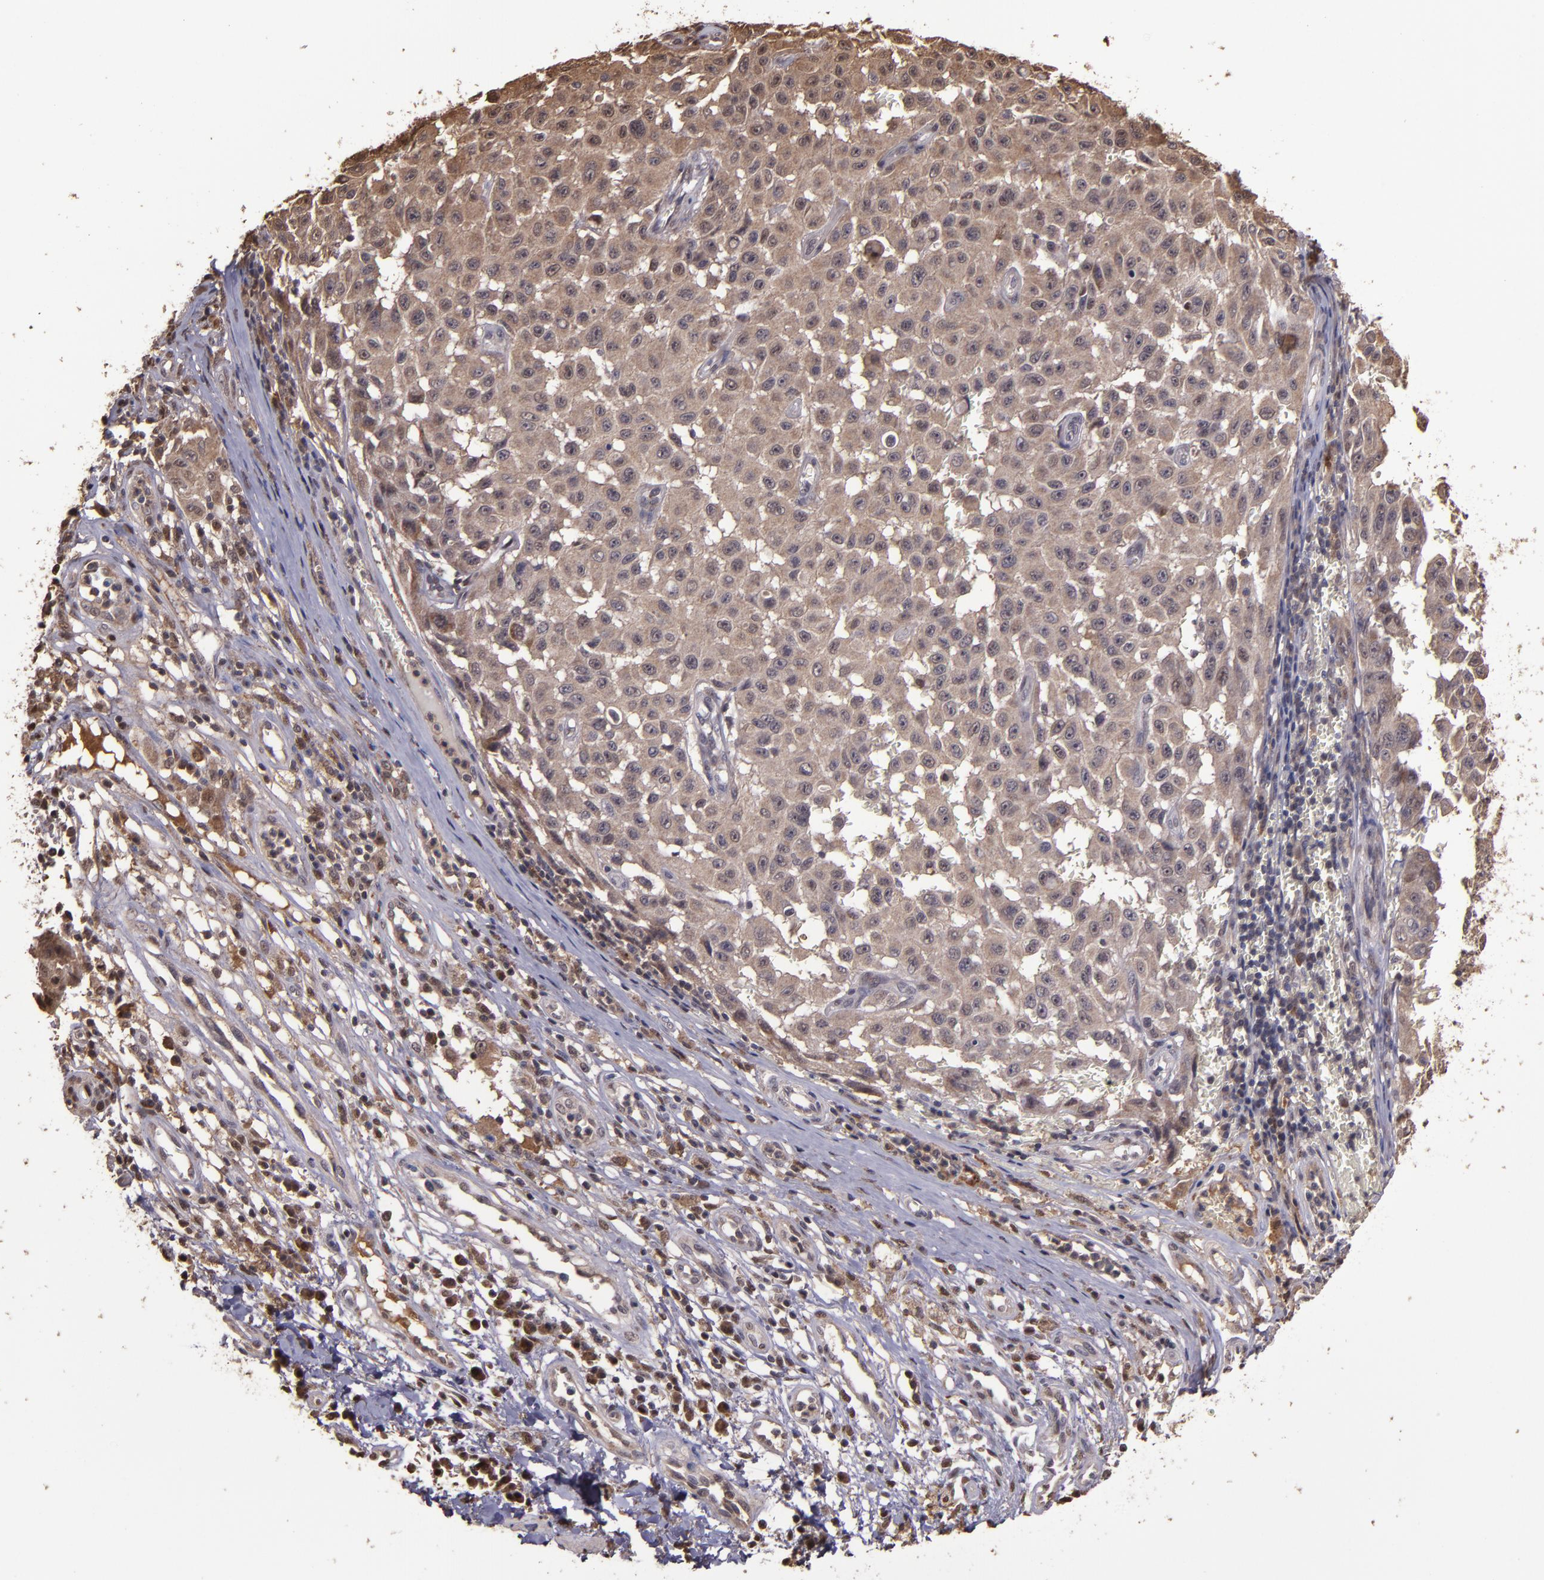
{"staining": {"intensity": "moderate", "quantity": ">75%", "location": "cytoplasmic/membranous"}, "tissue": "melanoma", "cell_type": "Tumor cells", "image_type": "cancer", "snomed": [{"axis": "morphology", "description": "Malignant melanoma, NOS"}, {"axis": "topography", "description": "Skin"}], "caption": "About >75% of tumor cells in human malignant melanoma exhibit moderate cytoplasmic/membranous protein expression as visualized by brown immunohistochemical staining.", "gene": "SERPINF2", "patient": {"sex": "male", "age": 30}}